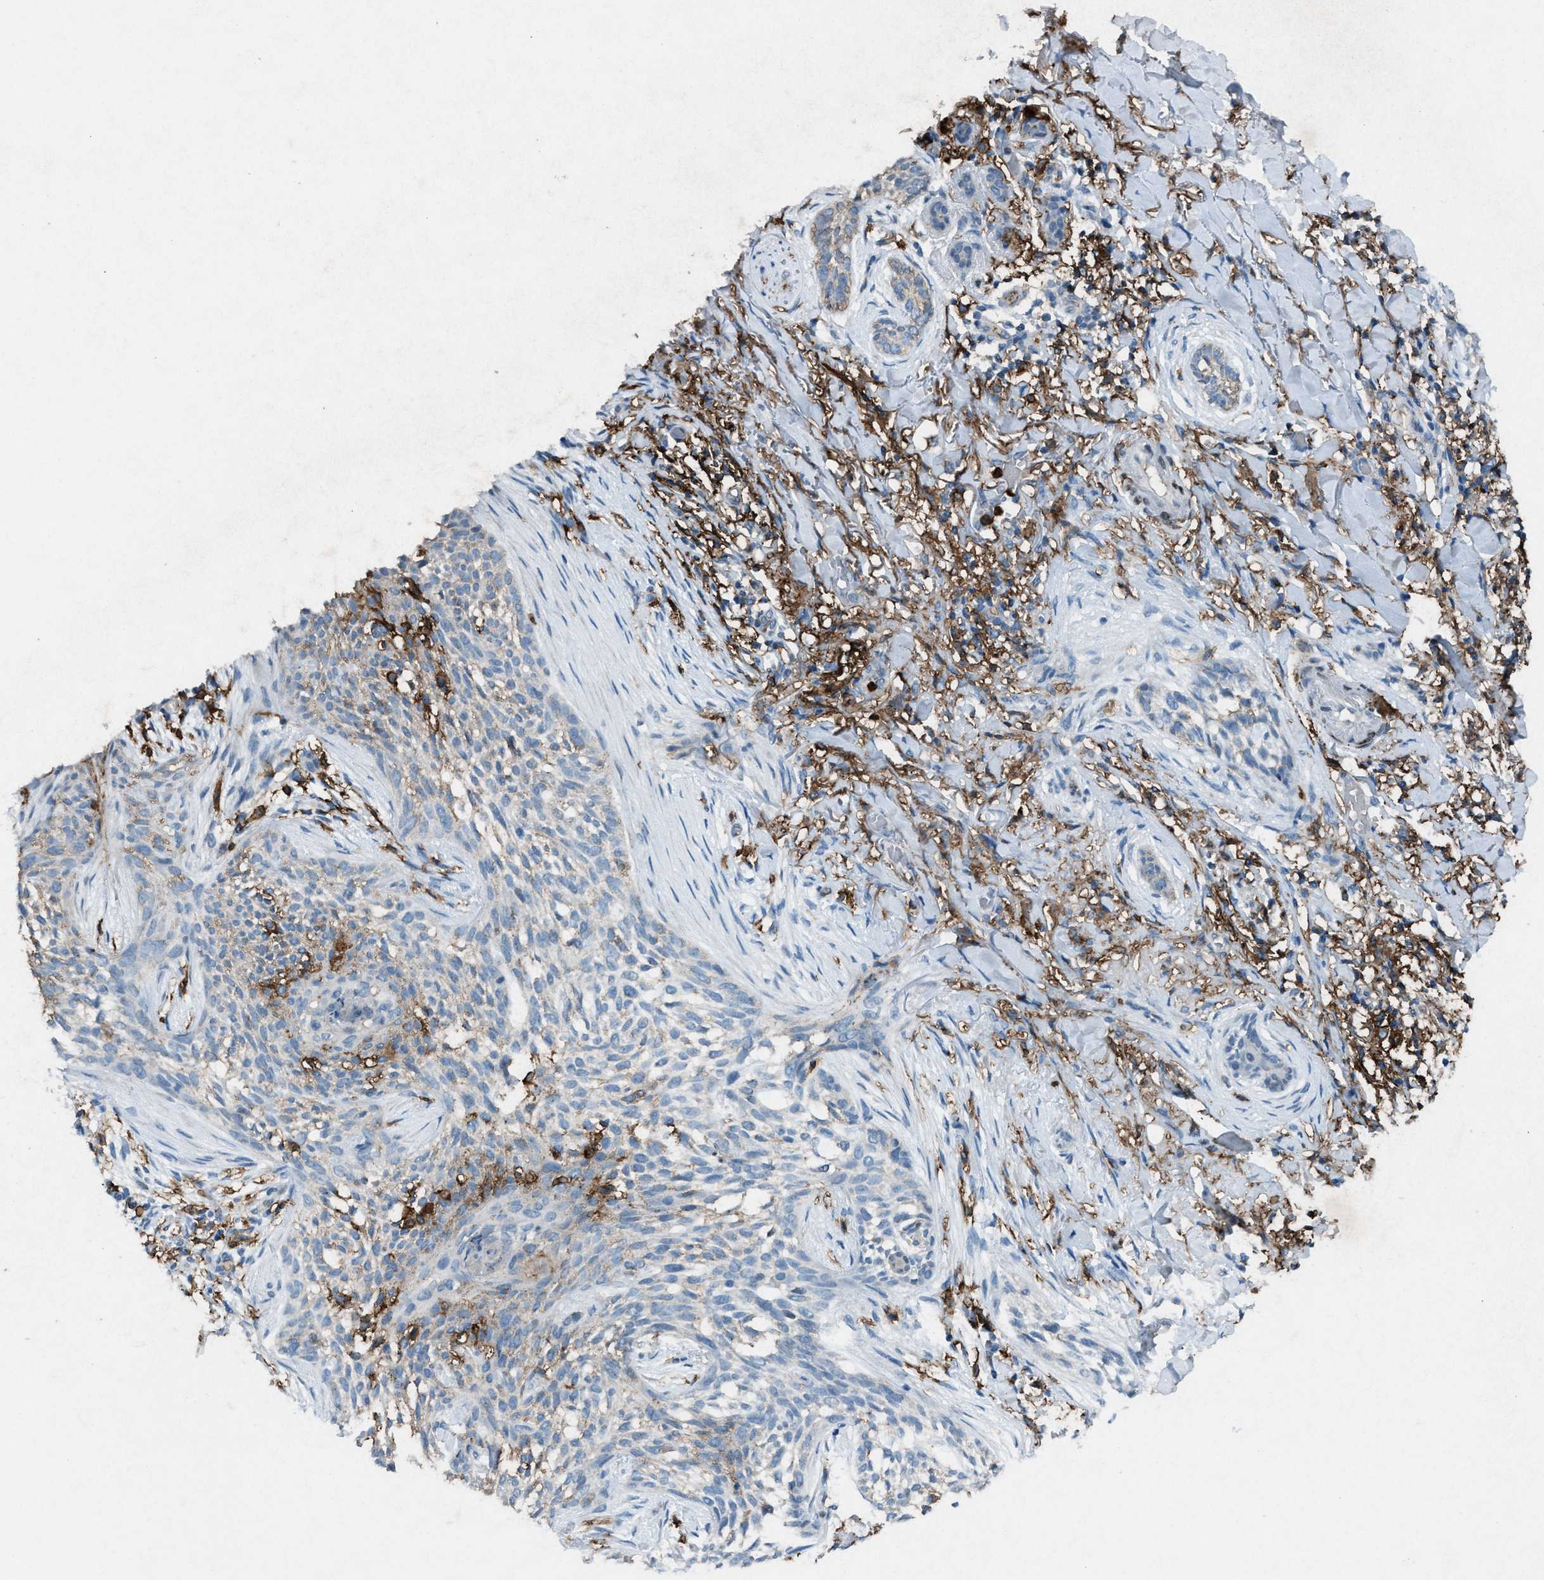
{"staining": {"intensity": "weak", "quantity": "<25%", "location": "cytoplasmic/membranous"}, "tissue": "skin cancer", "cell_type": "Tumor cells", "image_type": "cancer", "snomed": [{"axis": "morphology", "description": "Basal cell carcinoma"}, {"axis": "topography", "description": "Skin"}], "caption": "IHC of skin cancer (basal cell carcinoma) exhibits no expression in tumor cells.", "gene": "FCER1G", "patient": {"sex": "female", "age": 88}}